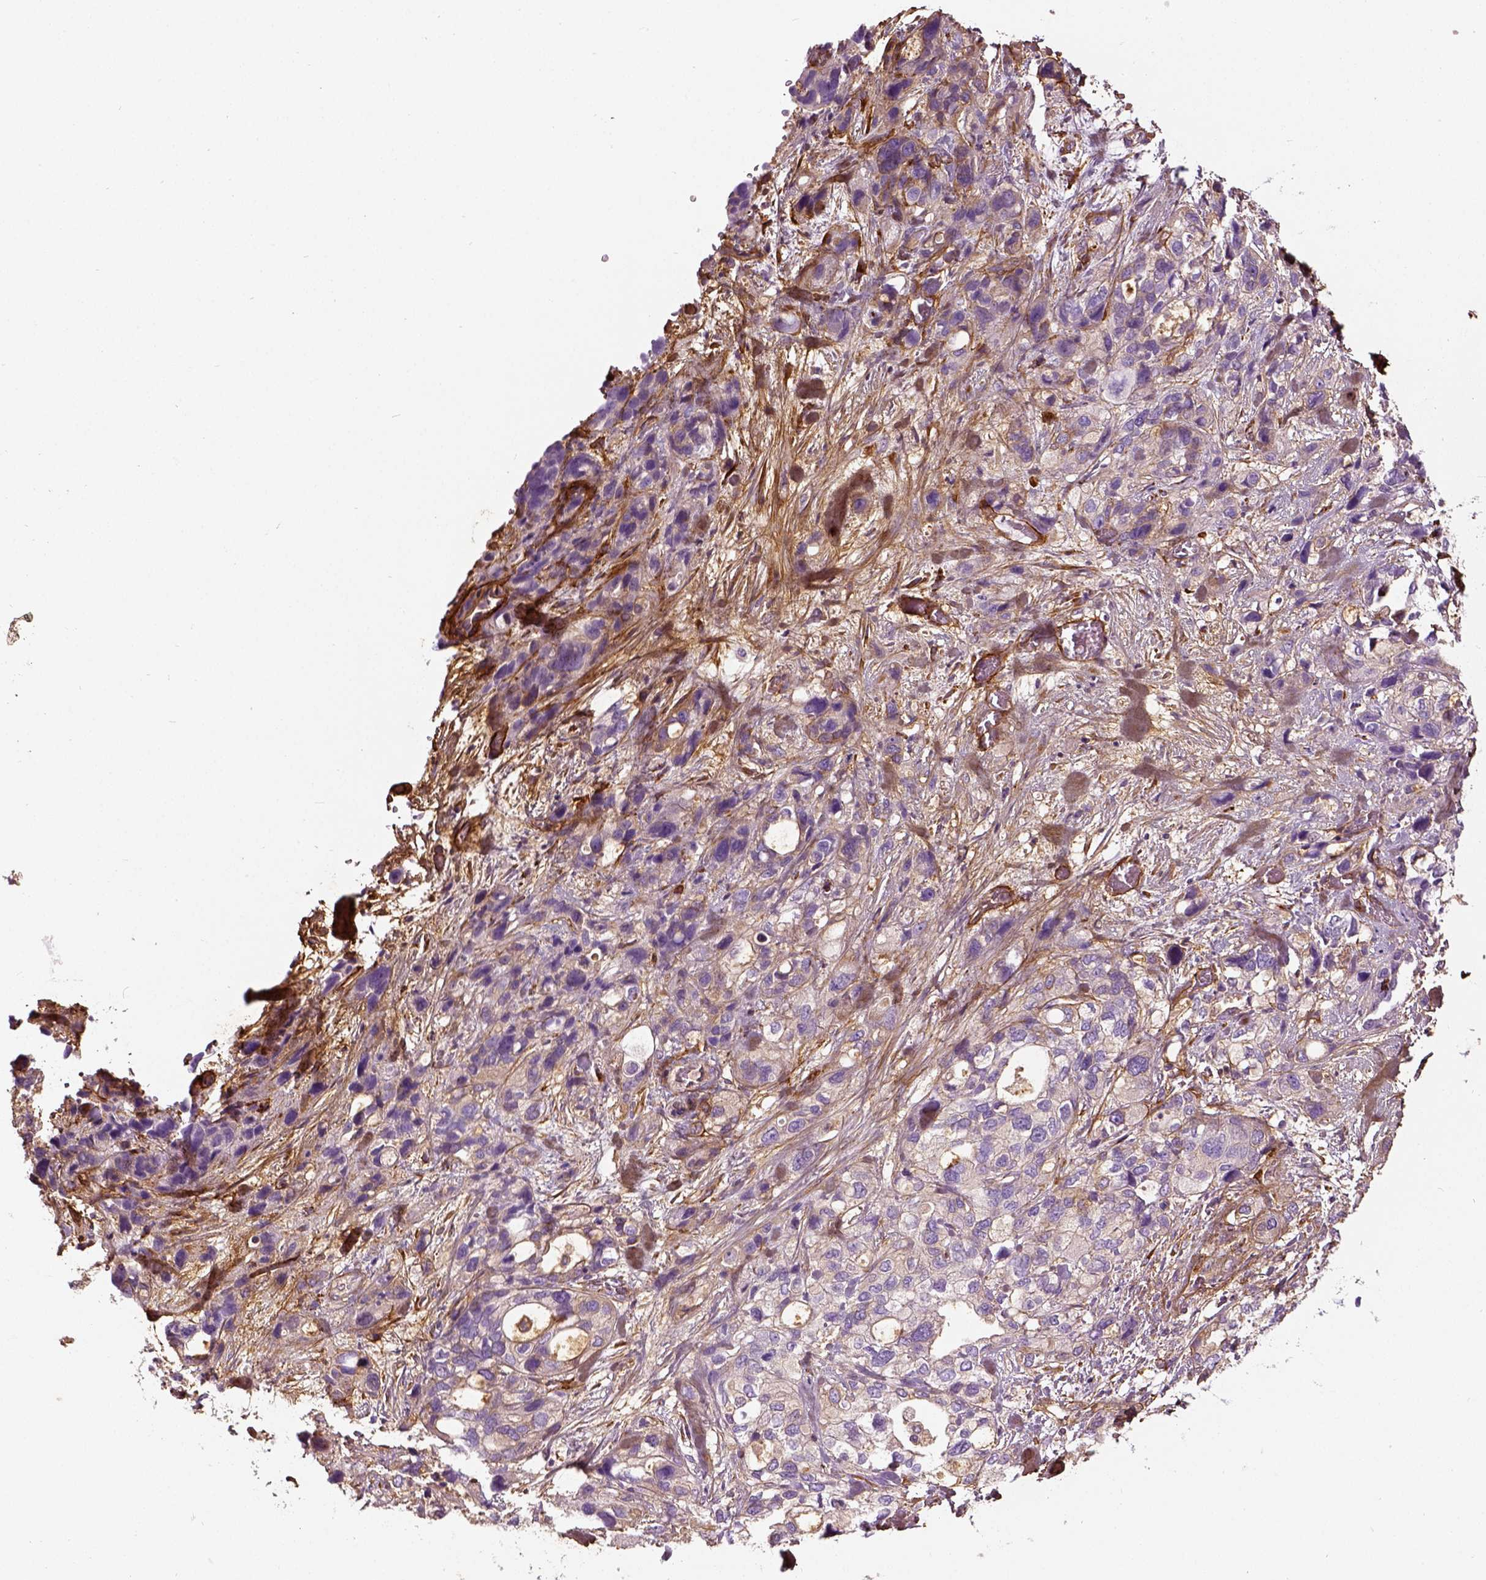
{"staining": {"intensity": "negative", "quantity": "none", "location": "none"}, "tissue": "stomach cancer", "cell_type": "Tumor cells", "image_type": "cancer", "snomed": [{"axis": "morphology", "description": "Adenocarcinoma, NOS"}, {"axis": "topography", "description": "Stomach, upper"}], "caption": "Immunohistochemical staining of human stomach cancer shows no significant staining in tumor cells.", "gene": "COL6A2", "patient": {"sex": "female", "age": 81}}